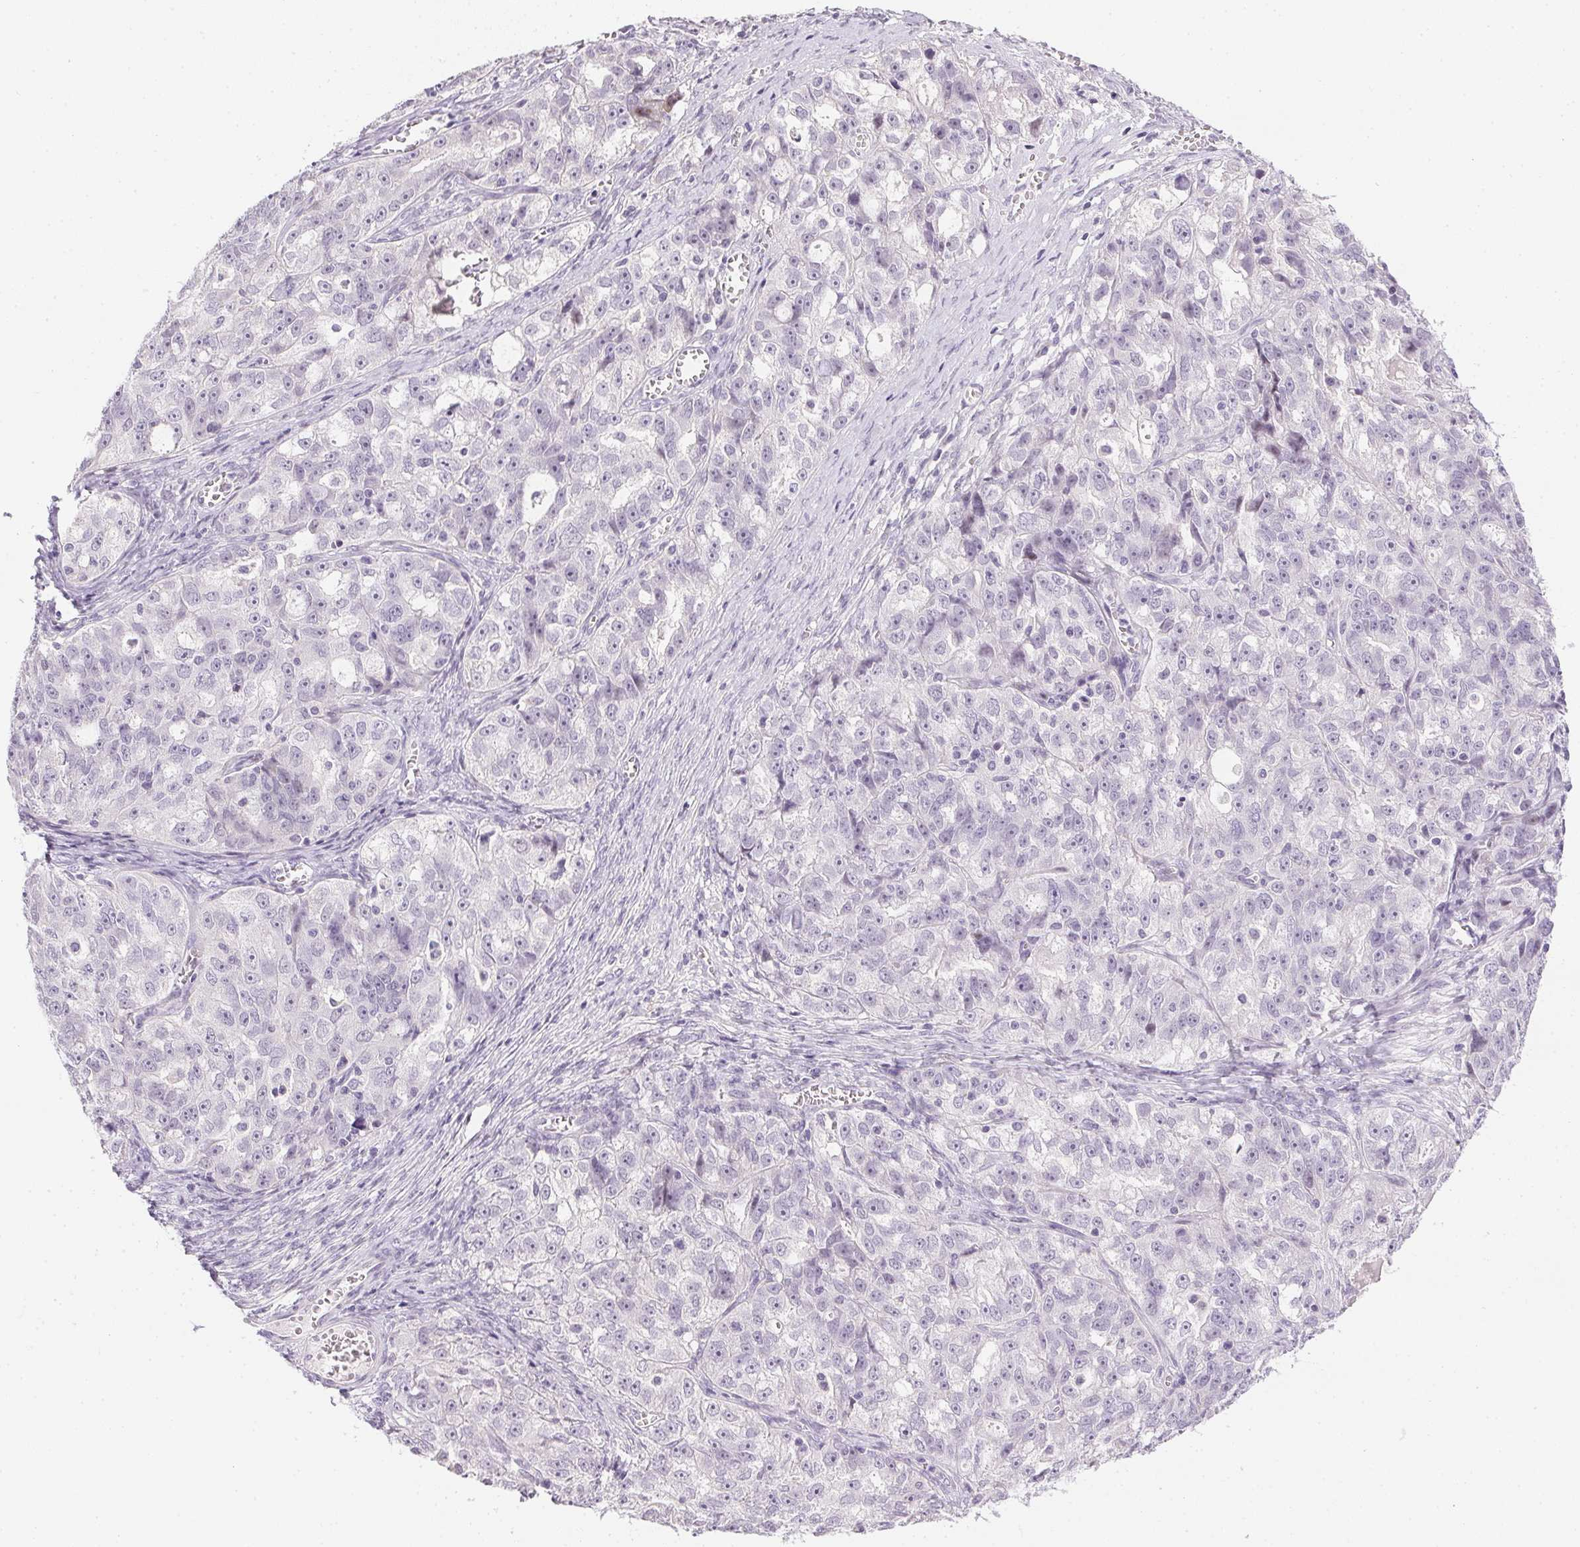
{"staining": {"intensity": "negative", "quantity": "none", "location": "none"}, "tissue": "ovarian cancer", "cell_type": "Tumor cells", "image_type": "cancer", "snomed": [{"axis": "morphology", "description": "Cystadenocarcinoma, serous, NOS"}, {"axis": "topography", "description": "Ovary"}], "caption": "There is no significant positivity in tumor cells of ovarian cancer (serous cystadenocarcinoma).", "gene": "GSDMC", "patient": {"sex": "female", "age": 51}}